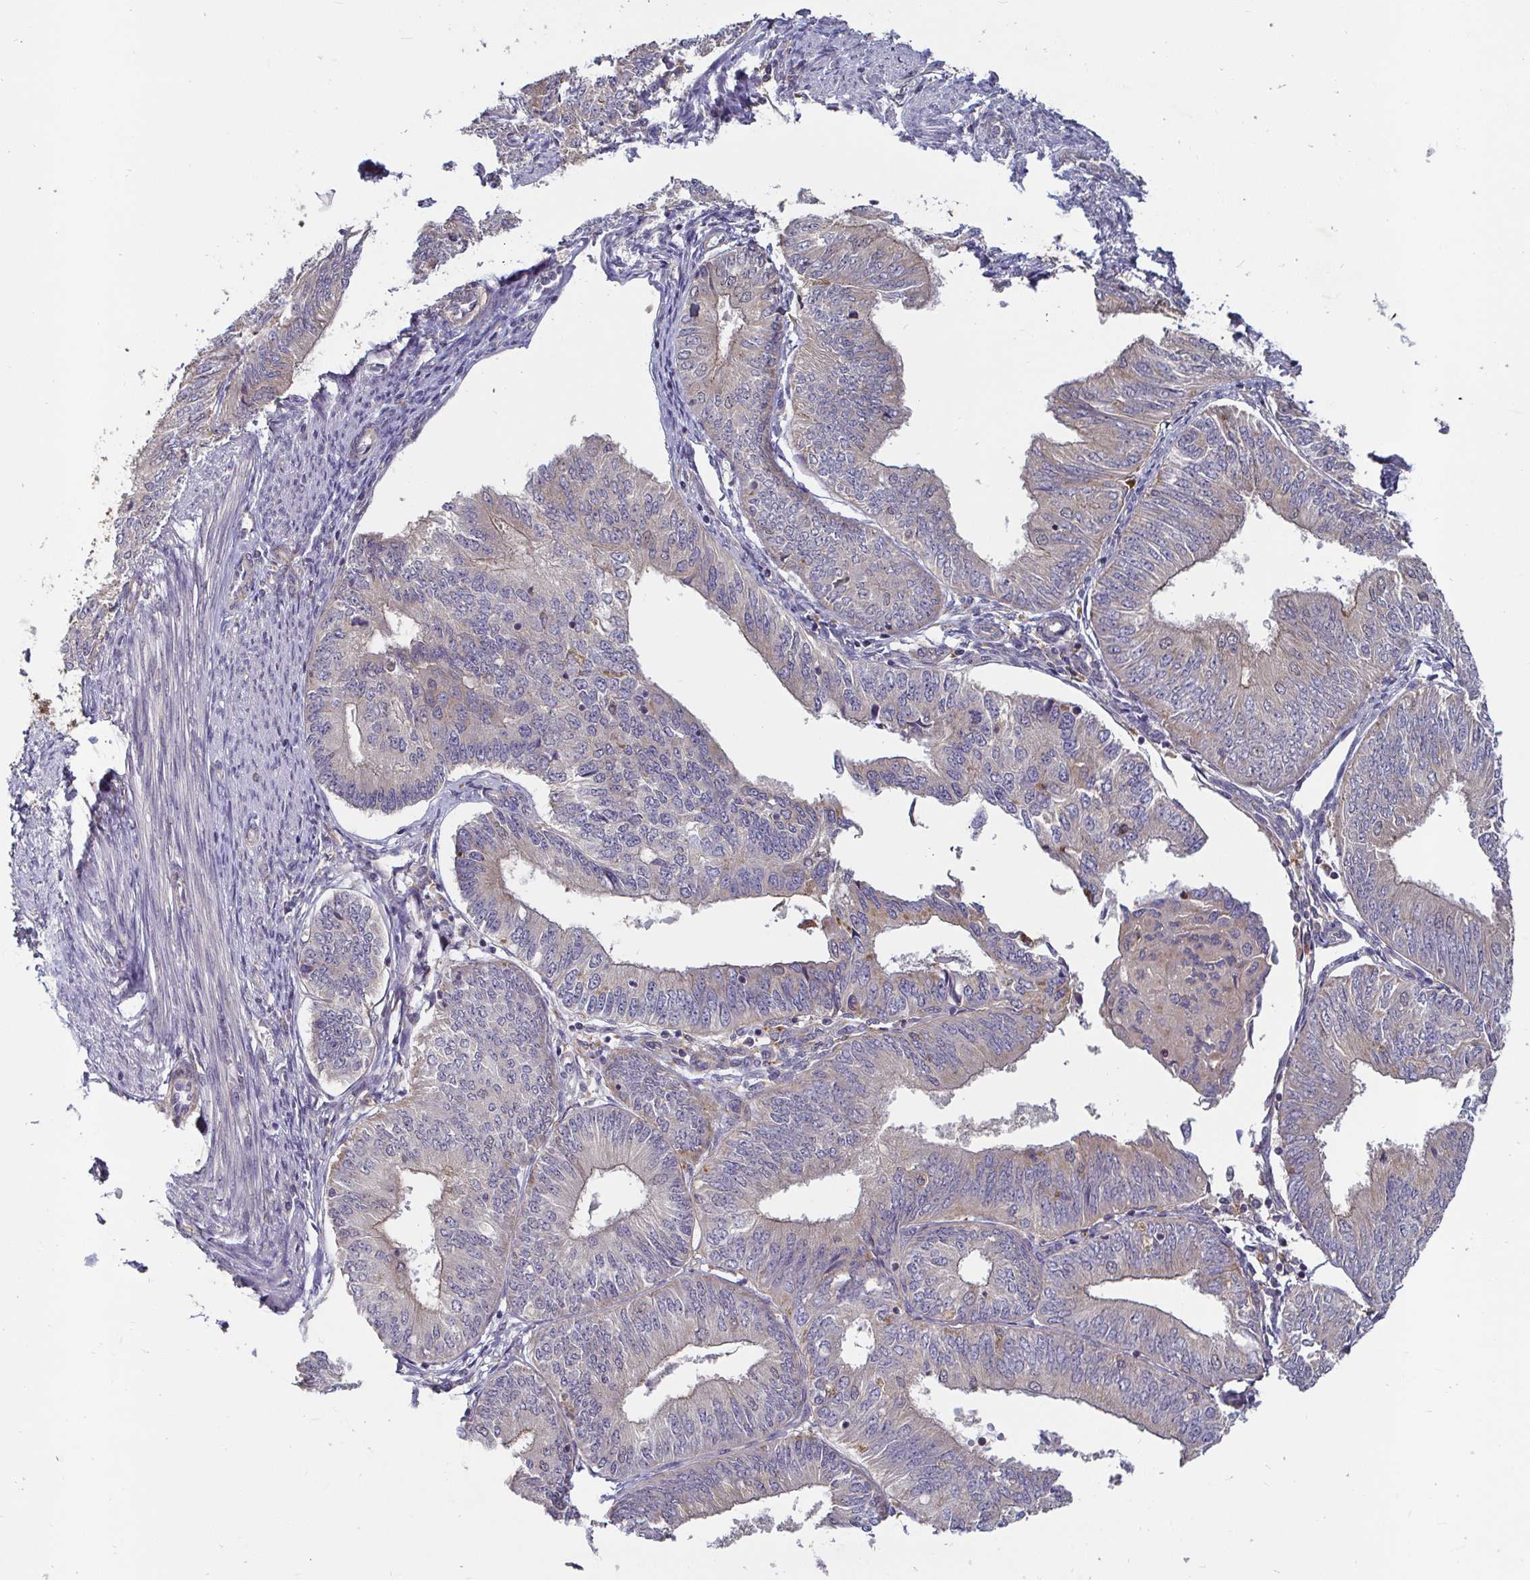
{"staining": {"intensity": "negative", "quantity": "none", "location": "none"}, "tissue": "endometrial cancer", "cell_type": "Tumor cells", "image_type": "cancer", "snomed": [{"axis": "morphology", "description": "Adenocarcinoma, NOS"}, {"axis": "topography", "description": "Endometrium"}], "caption": "Micrograph shows no significant protein staining in tumor cells of adenocarcinoma (endometrial).", "gene": "CDH18", "patient": {"sex": "female", "age": 58}}